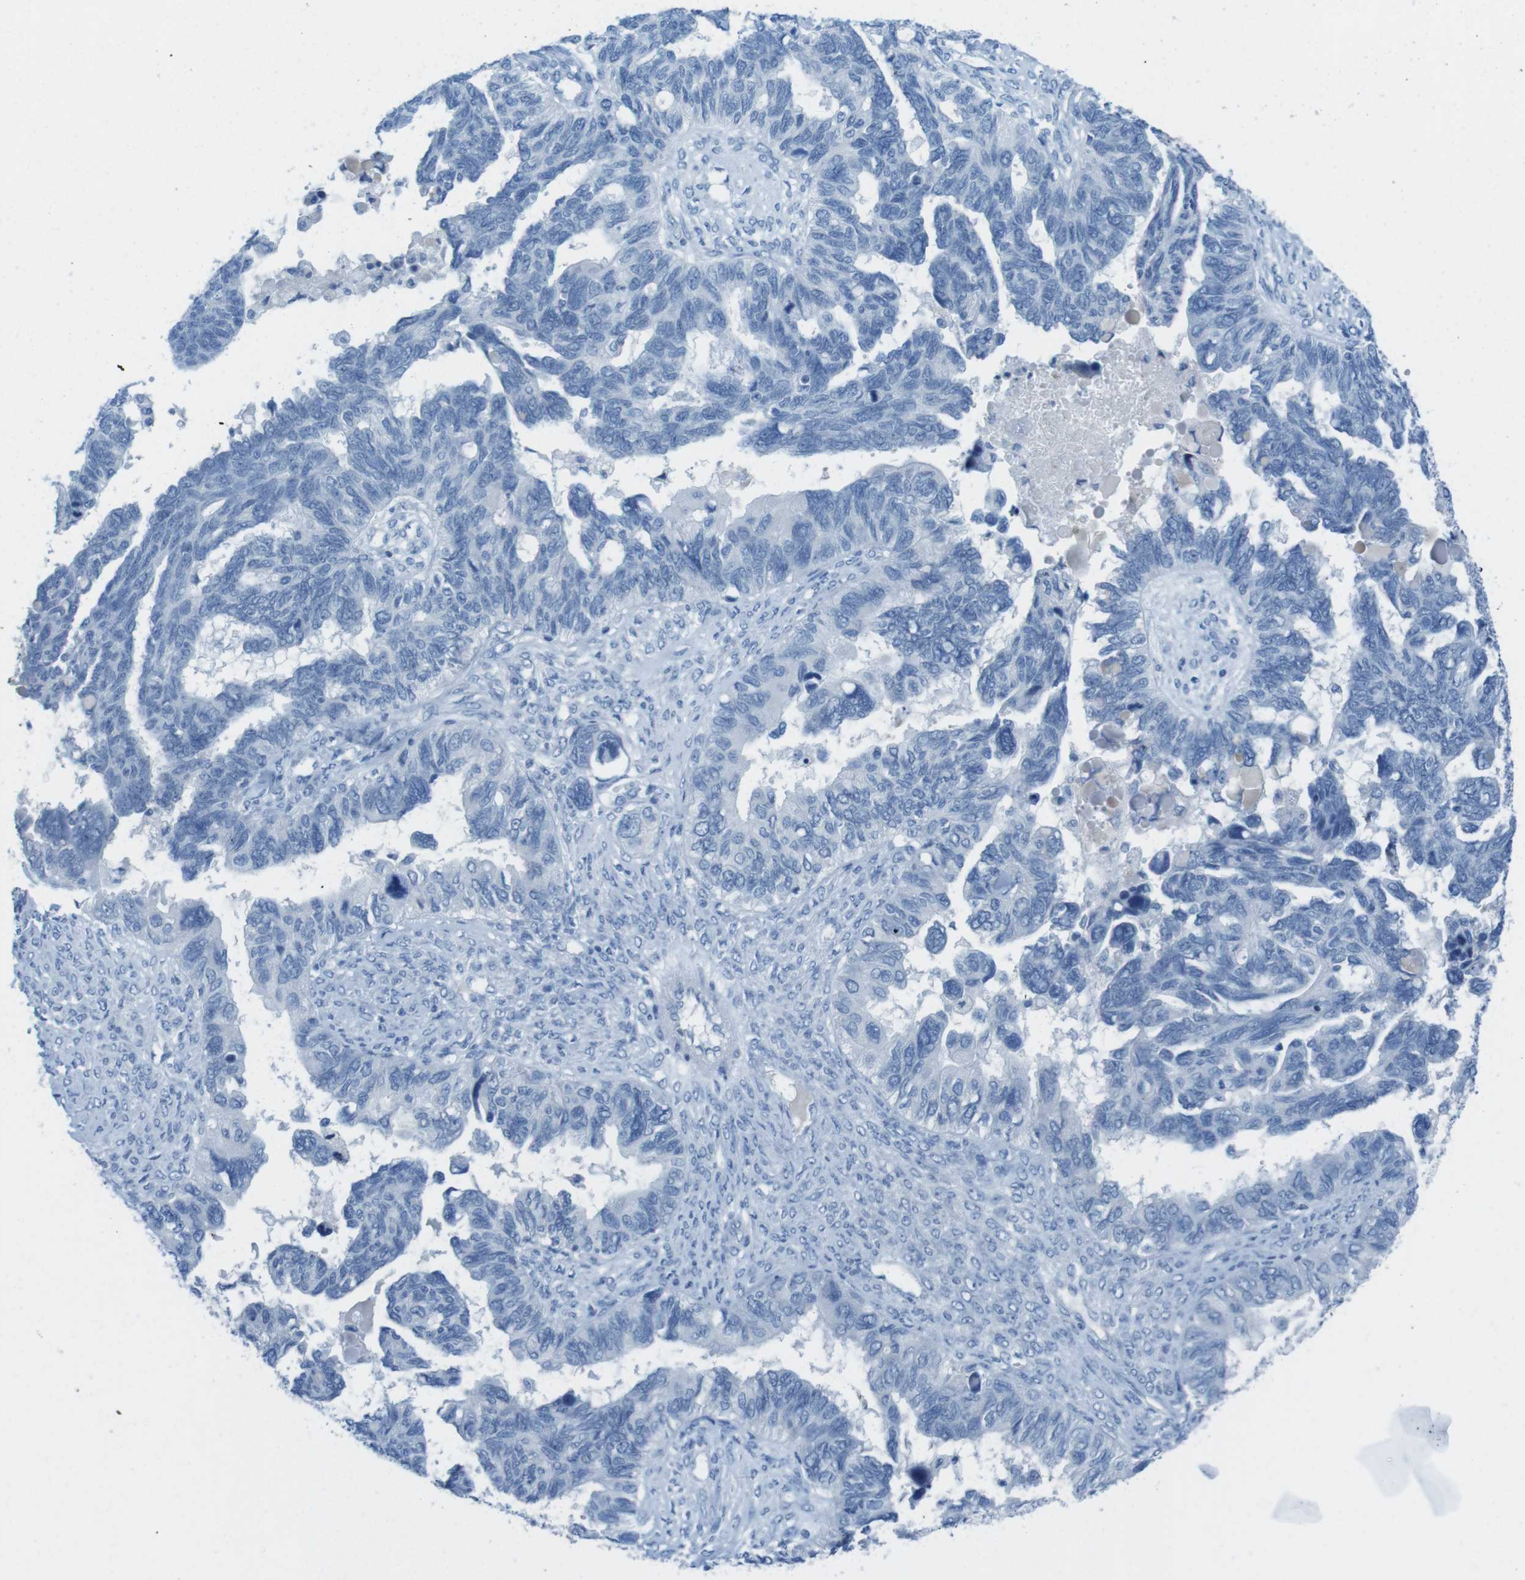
{"staining": {"intensity": "negative", "quantity": "none", "location": "none"}, "tissue": "ovarian cancer", "cell_type": "Tumor cells", "image_type": "cancer", "snomed": [{"axis": "morphology", "description": "Cystadenocarcinoma, serous, NOS"}, {"axis": "topography", "description": "Ovary"}], "caption": "Protein analysis of serous cystadenocarcinoma (ovarian) shows no significant positivity in tumor cells.", "gene": "GAP43", "patient": {"sex": "female", "age": 79}}